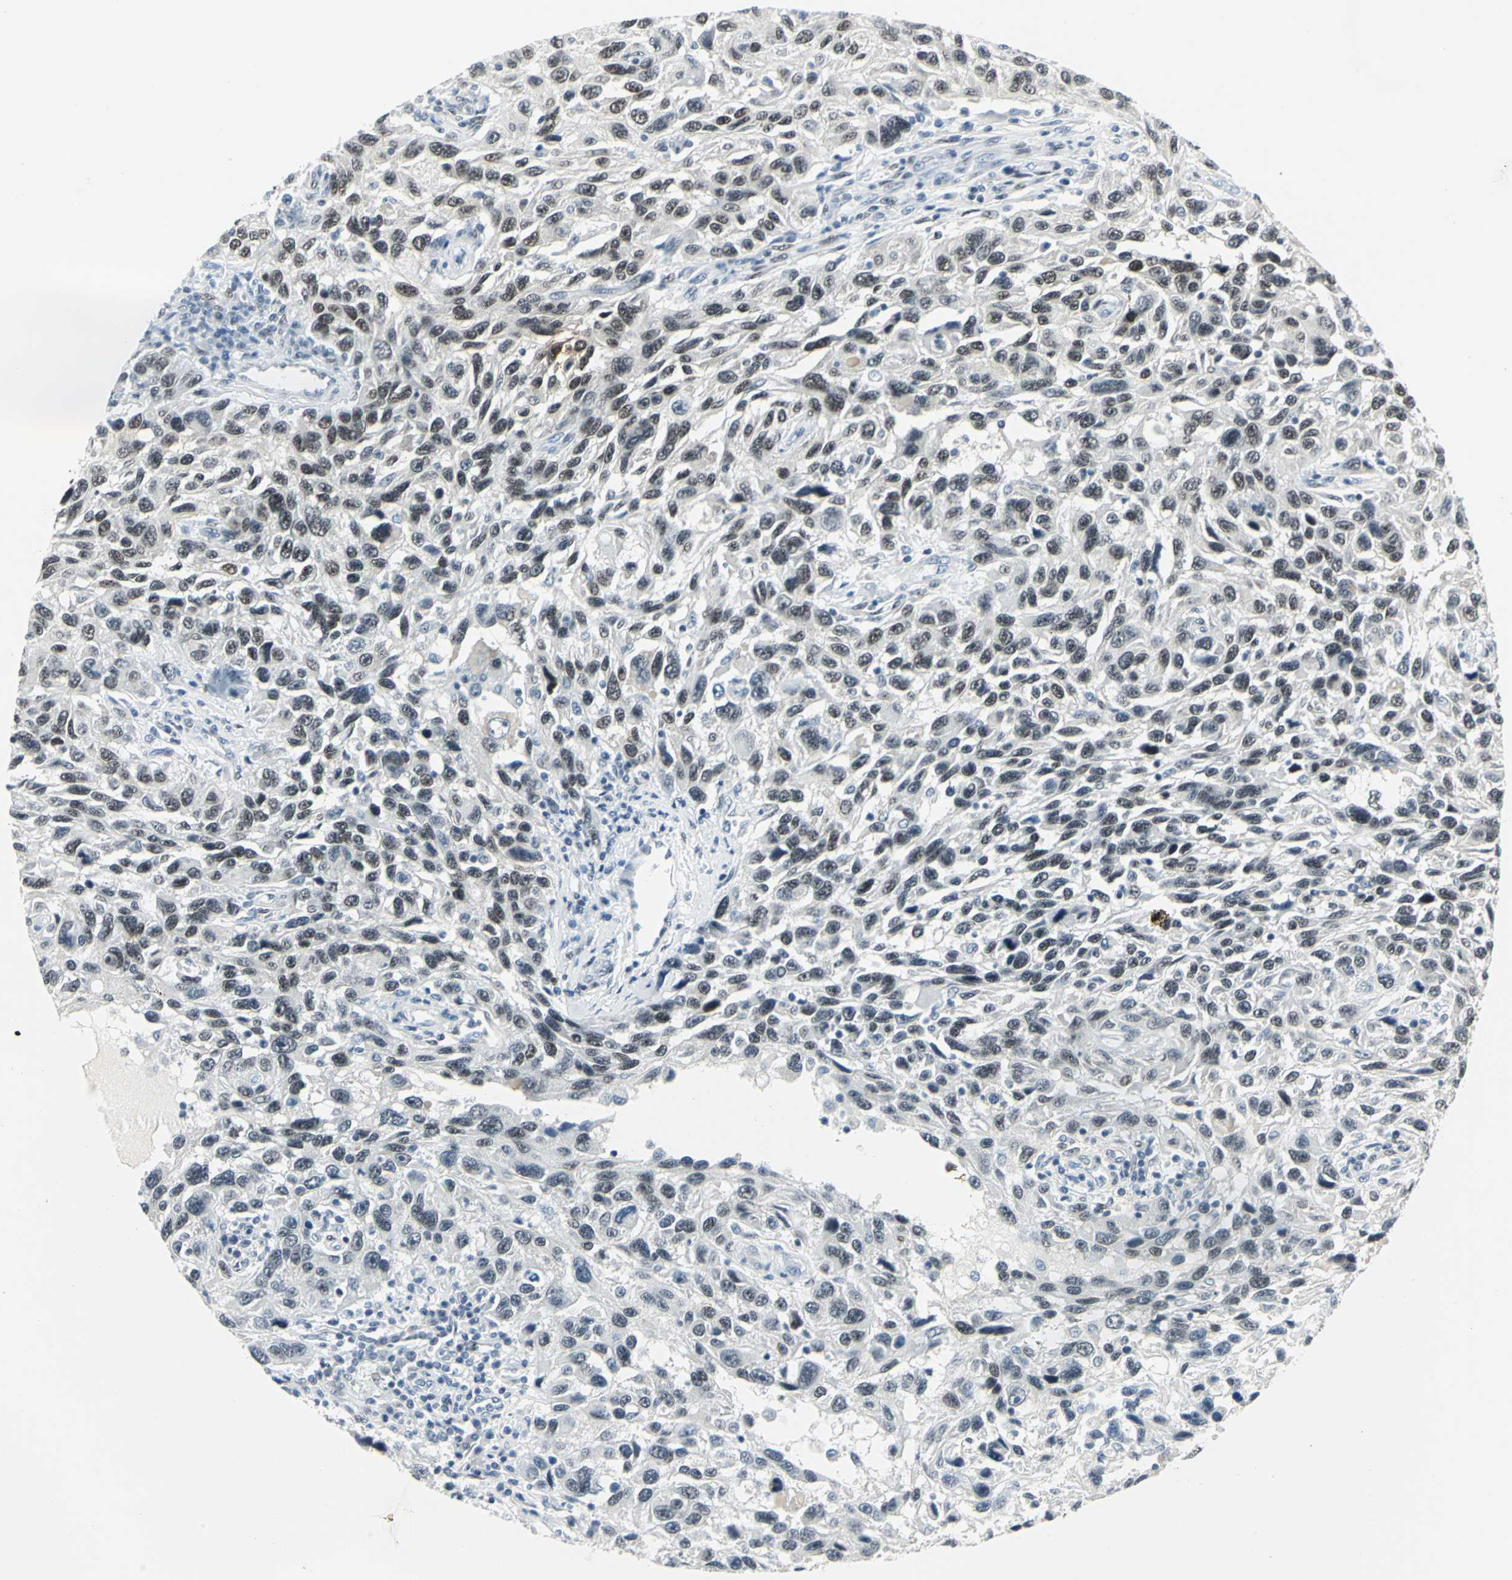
{"staining": {"intensity": "strong", "quantity": ">75%", "location": "nuclear"}, "tissue": "melanoma", "cell_type": "Tumor cells", "image_type": "cancer", "snomed": [{"axis": "morphology", "description": "Malignant melanoma, NOS"}, {"axis": "topography", "description": "Skin"}], "caption": "Tumor cells demonstrate high levels of strong nuclear positivity in approximately >75% of cells in human malignant melanoma.", "gene": "MEIS2", "patient": {"sex": "male", "age": 53}}